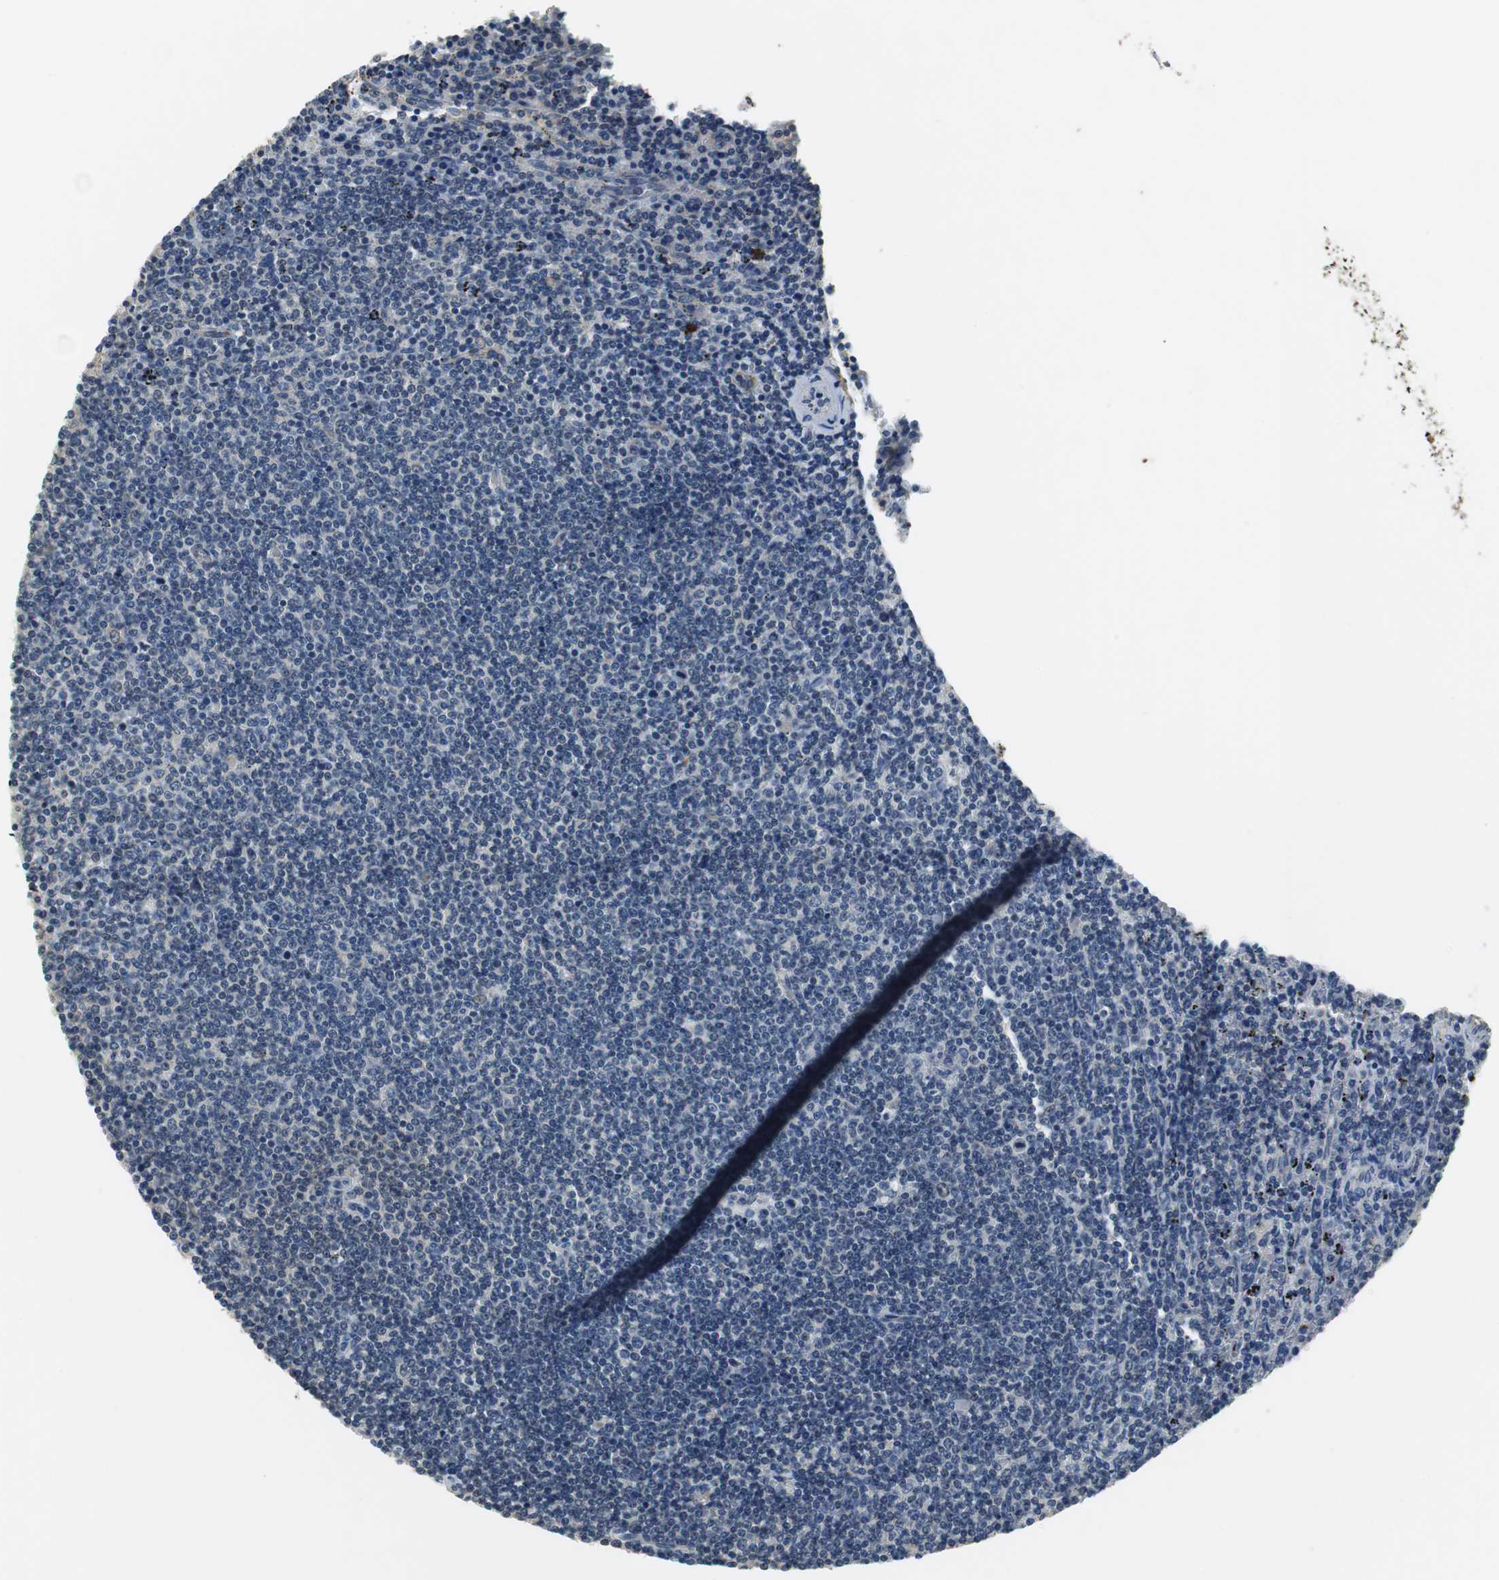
{"staining": {"intensity": "negative", "quantity": "none", "location": "none"}, "tissue": "lymphoma", "cell_type": "Tumor cells", "image_type": "cancer", "snomed": [{"axis": "morphology", "description": "Malignant lymphoma, non-Hodgkin's type, Low grade"}, {"axis": "topography", "description": "Spleen"}], "caption": "Human low-grade malignant lymphoma, non-Hodgkin's type stained for a protein using immunohistochemistry (IHC) demonstrates no staining in tumor cells.", "gene": "MTIF2", "patient": {"sex": "female", "age": 50}}